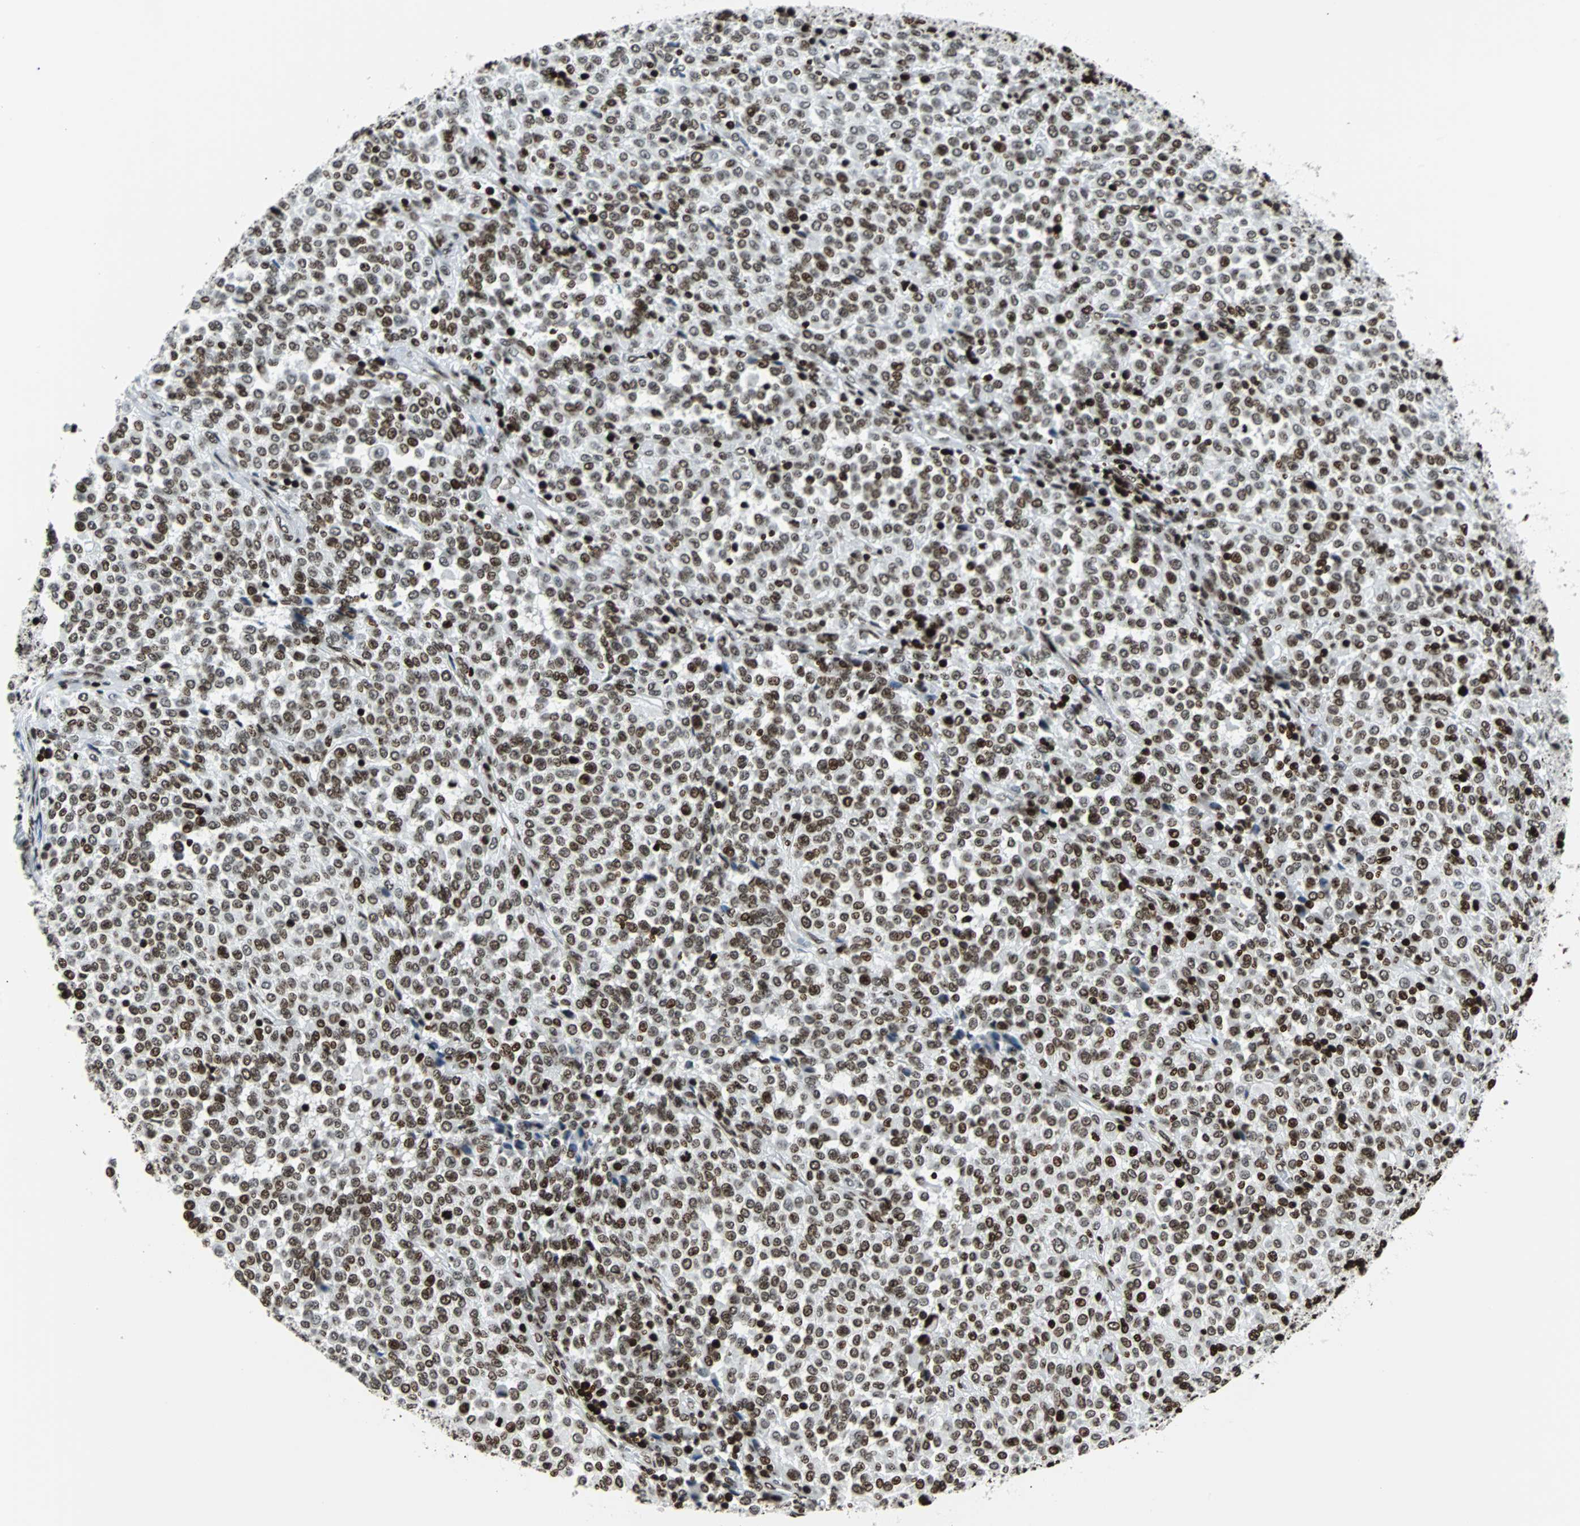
{"staining": {"intensity": "moderate", "quantity": ">75%", "location": "nuclear"}, "tissue": "melanoma", "cell_type": "Tumor cells", "image_type": "cancer", "snomed": [{"axis": "morphology", "description": "Malignant melanoma, Metastatic site"}, {"axis": "topography", "description": "Pancreas"}], "caption": "Malignant melanoma (metastatic site) stained with a brown dye exhibits moderate nuclear positive staining in about >75% of tumor cells.", "gene": "ZNF131", "patient": {"sex": "female", "age": 30}}